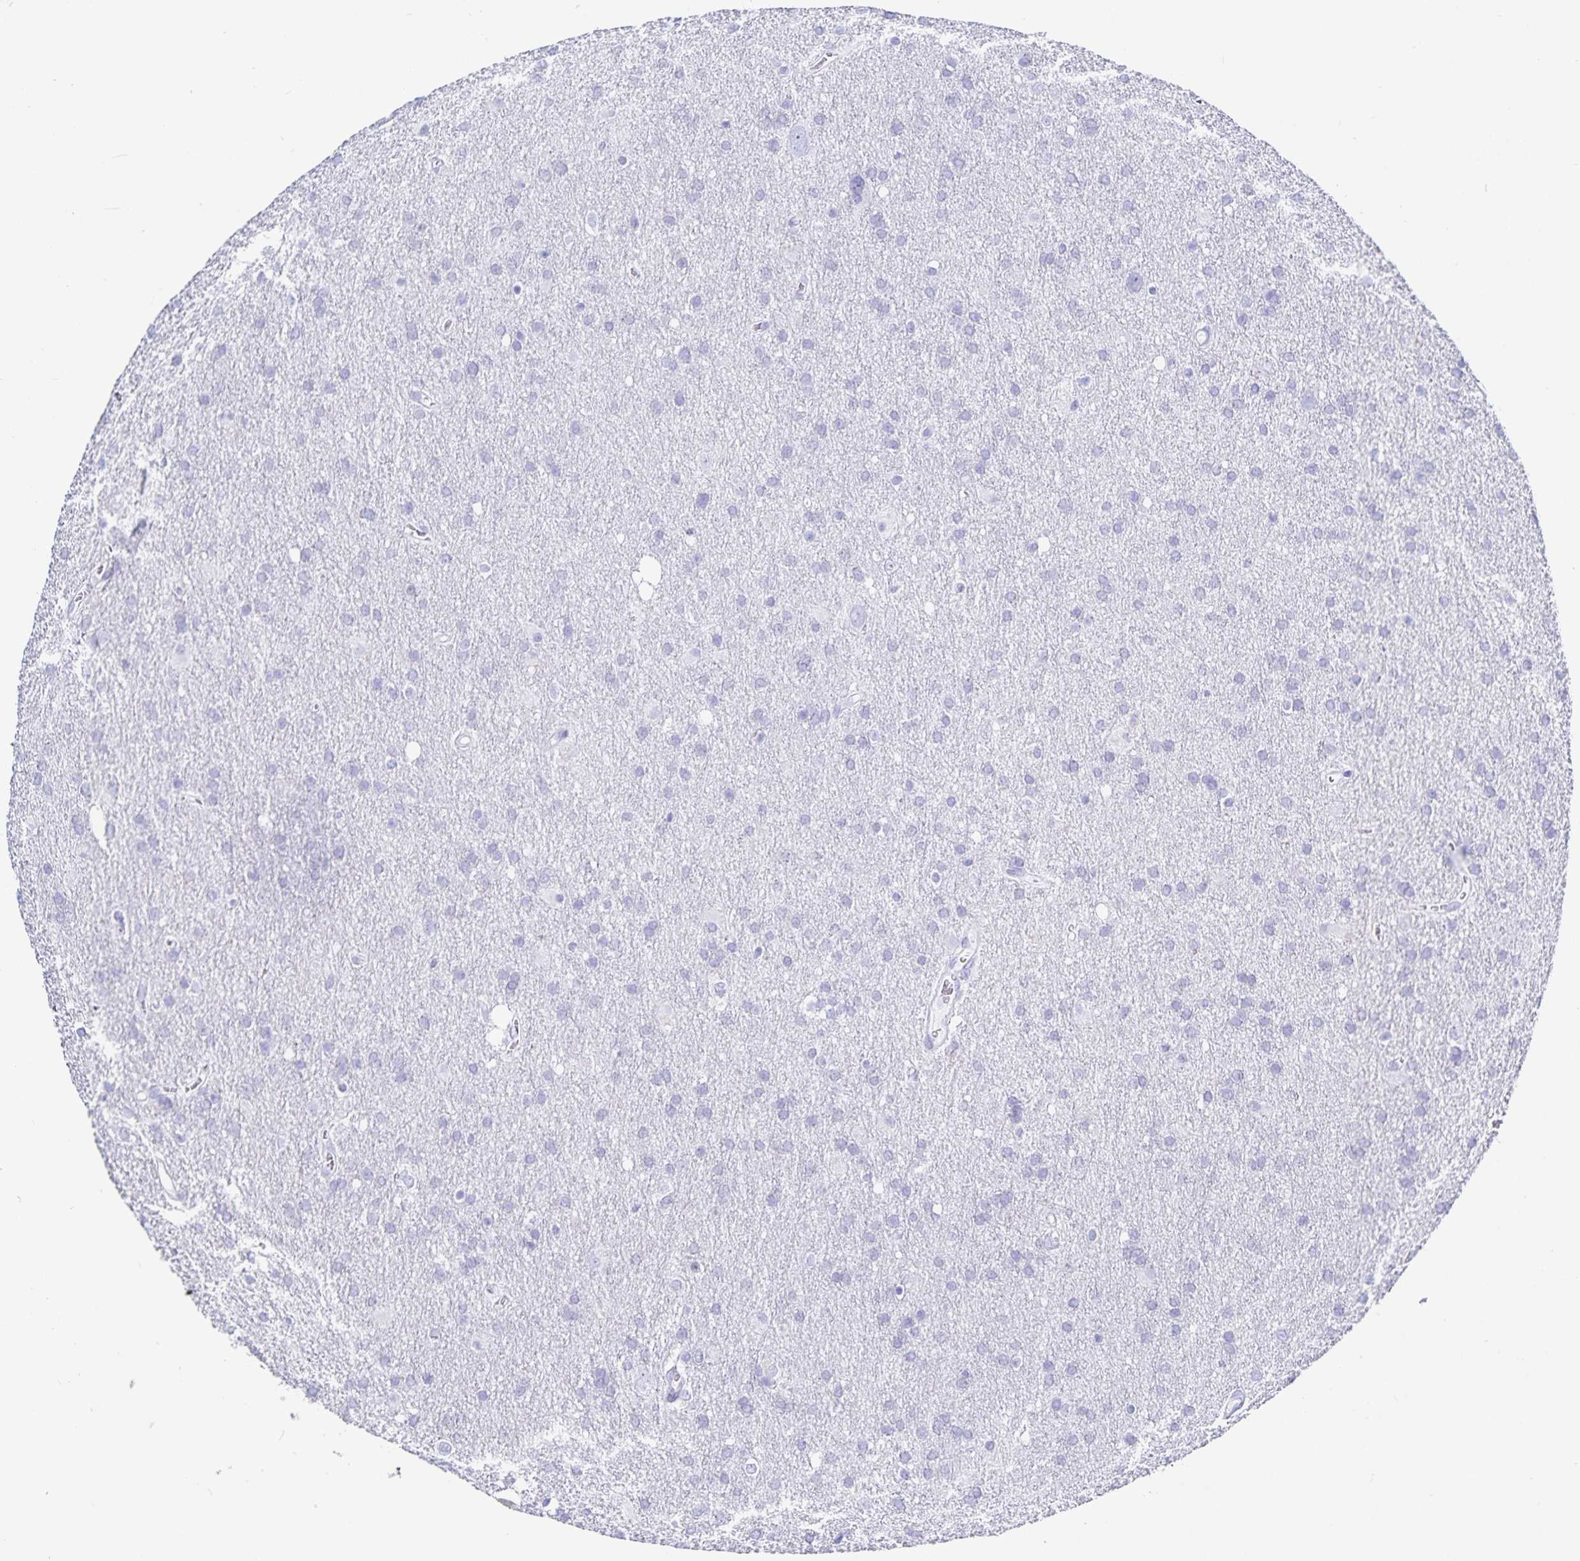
{"staining": {"intensity": "negative", "quantity": "none", "location": "none"}, "tissue": "glioma", "cell_type": "Tumor cells", "image_type": "cancer", "snomed": [{"axis": "morphology", "description": "Glioma, malignant, Low grade"}, {"axis": "topography", "description": "Brain"}], "caption": "There is no significant positivity in tumor cells of malignant low-grade glioma.", "gene": "C19orf73", "patient": {"sex": "male", "age": 66}}